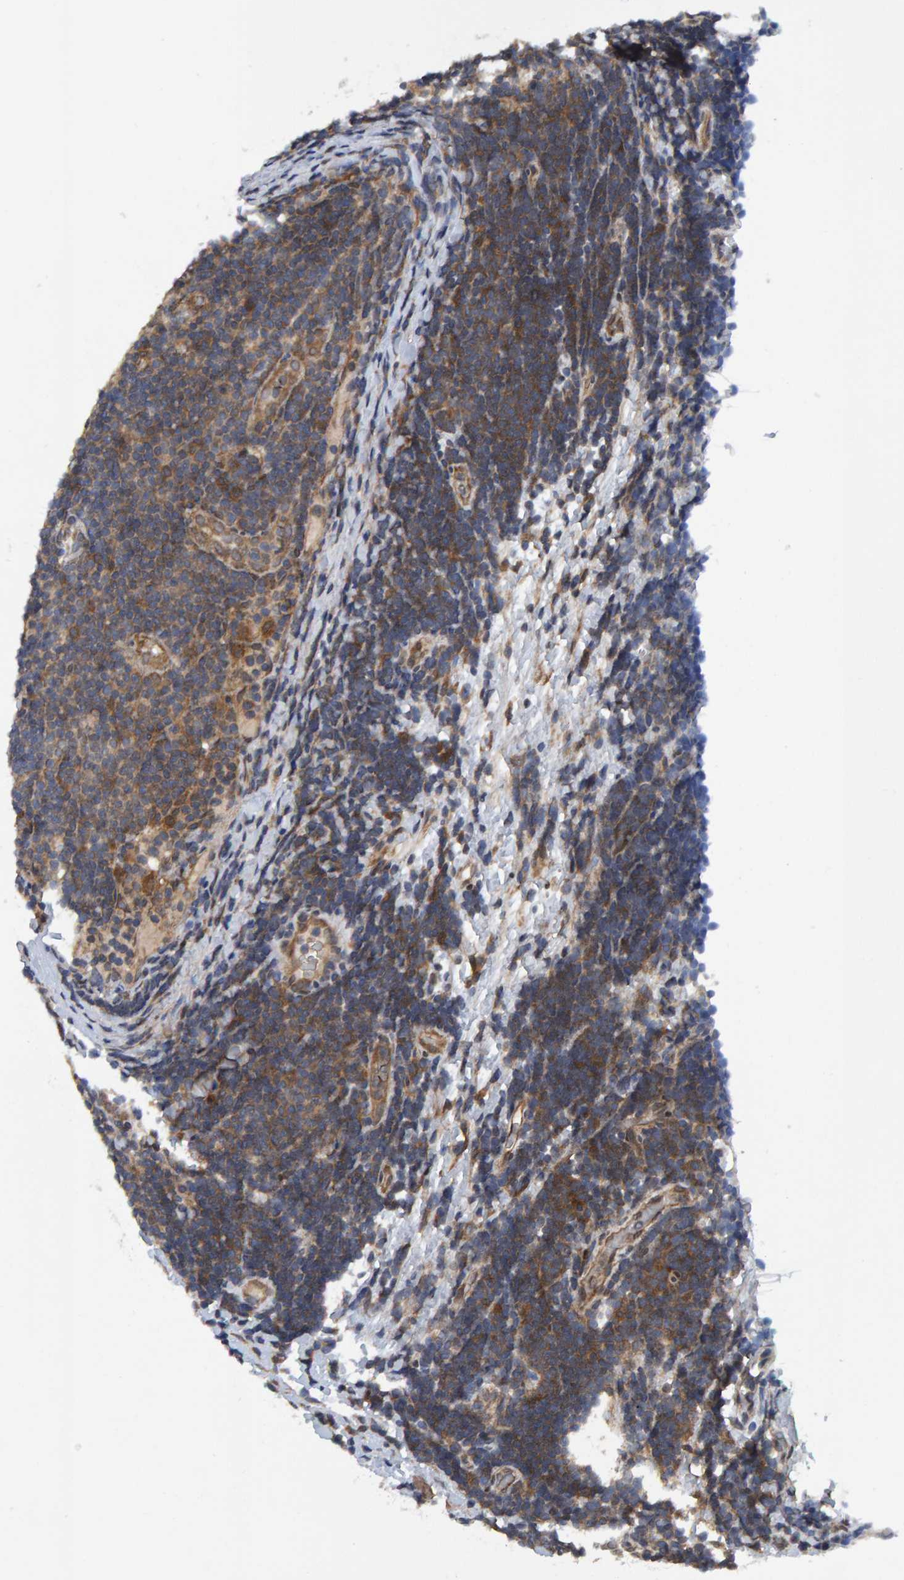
{"staining": {"intensity": "moderate", "quantity": ">75%", "location": "cytoplasmic/membranous"}, "tissue": "lymphoma", "cell_type": "Tumor cells", "image_type": "cancer", "snomed": [{"axis": "morphology", "description": "Malignant lymphoma, non-Hodgkin's type, Low grade"}, {"axis": "topography", "description": "Lymph node"}], "caption": "An immunohistochemistry photomicrograph of neoplastic tissue is shown. Protein staining in brown highlights moderate cytoplasmic/membranous positivity in low-grade malignant lymphoma, non-Hodgkin's type within tumor cells.", "gene": "GAB2", "patient": {"sex": "male", "age": 83}}